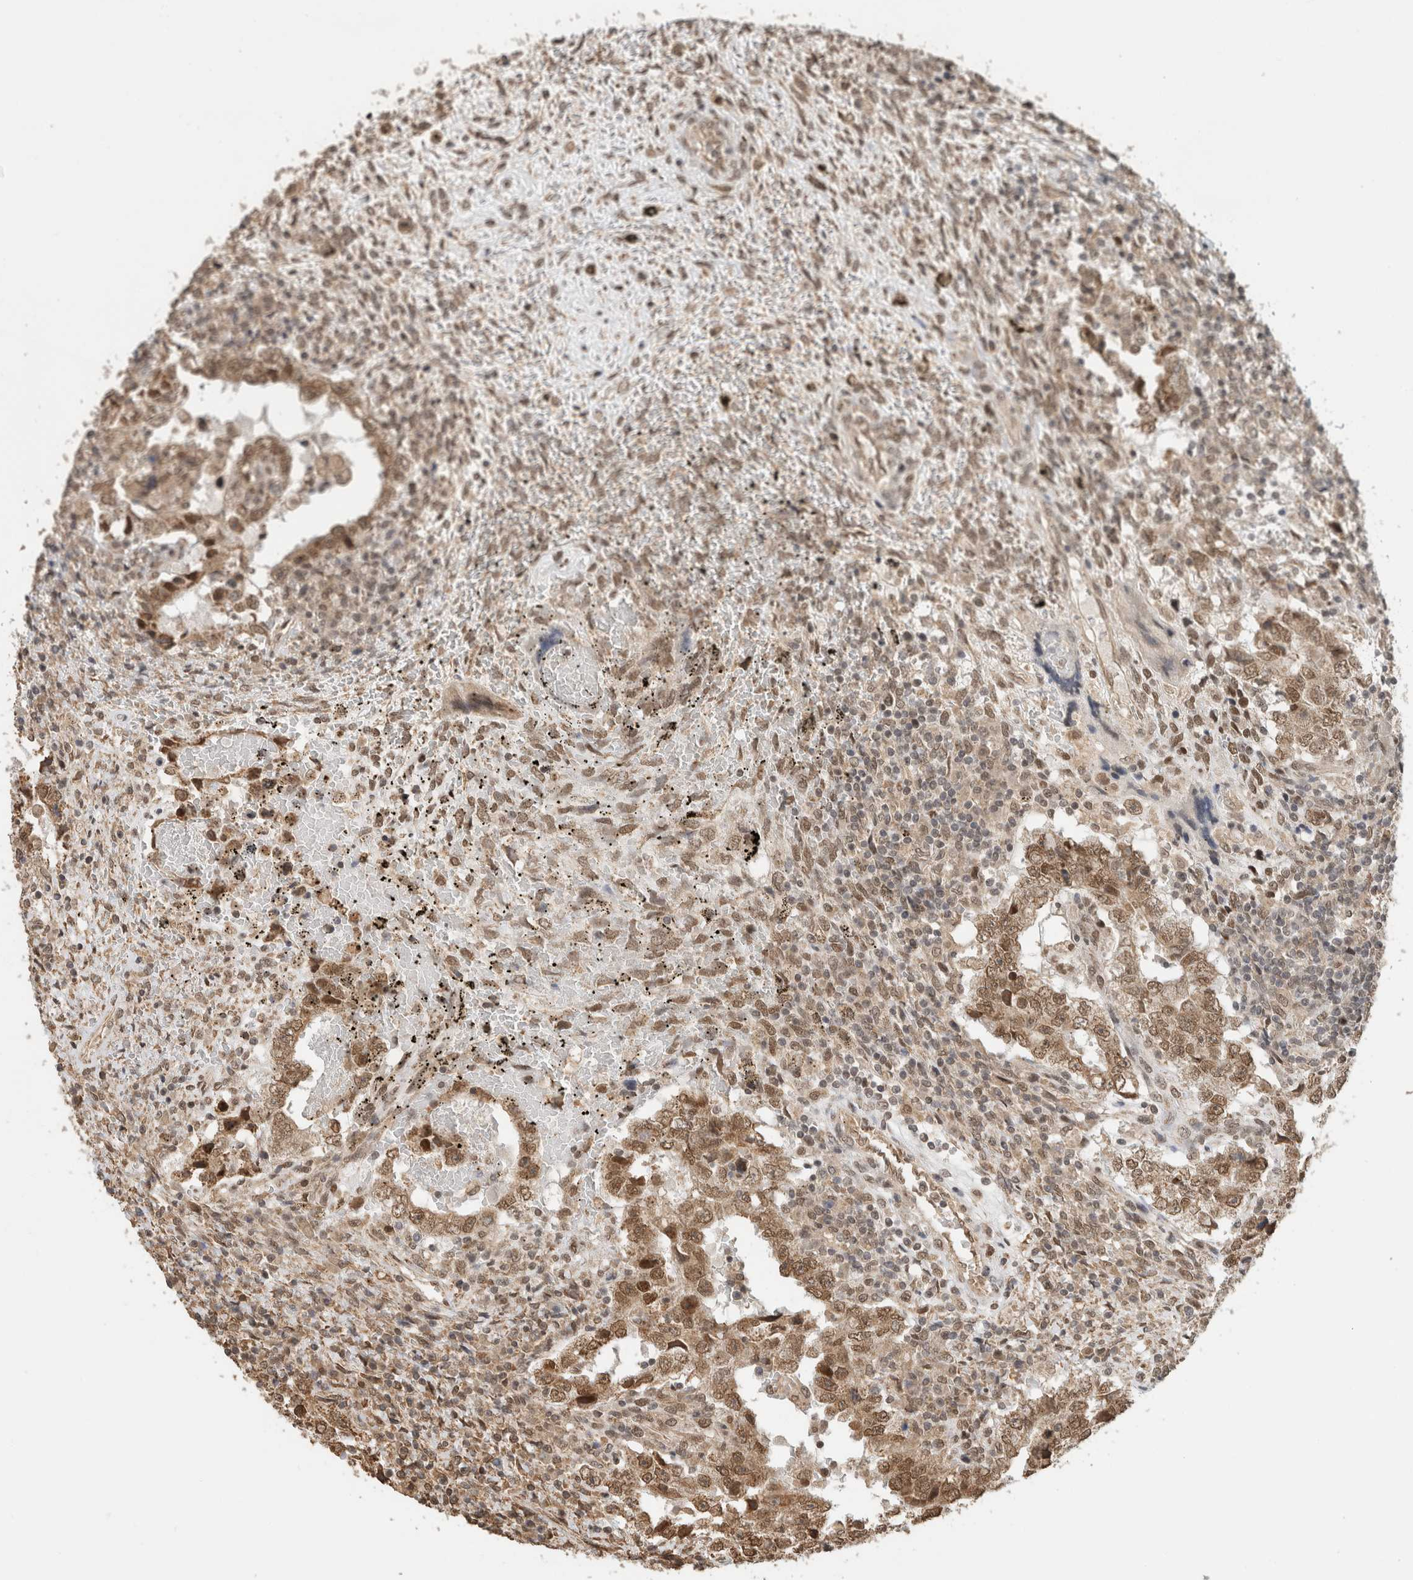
{"staining": {"intensity": "moderate", "quantity": ">75%", "location": "nuclear"}, "tissue": "testis cancer", "cell_type": "Tumor cells", "image_type": "cancer", "snomed": [{"axis": "morphology", "description": "Carcinoma, Embryonal, NOS"}, {"axis": "topography", "description": "Testis"}], "caption": "Immunohistochemistry (IHC) staining of testis embryonal carcinoma, which demonstrates medium levels of moderate nuclear expression in approximately >75% of tumor cells indicating moderate nuclear protein expression. The staining was performed using DAB (brown) for protein detection and nuclei were counterstained in hematoxylin (blue).", "gene": "C1orf21", "patient": {"sex": "male", "age": 26}}